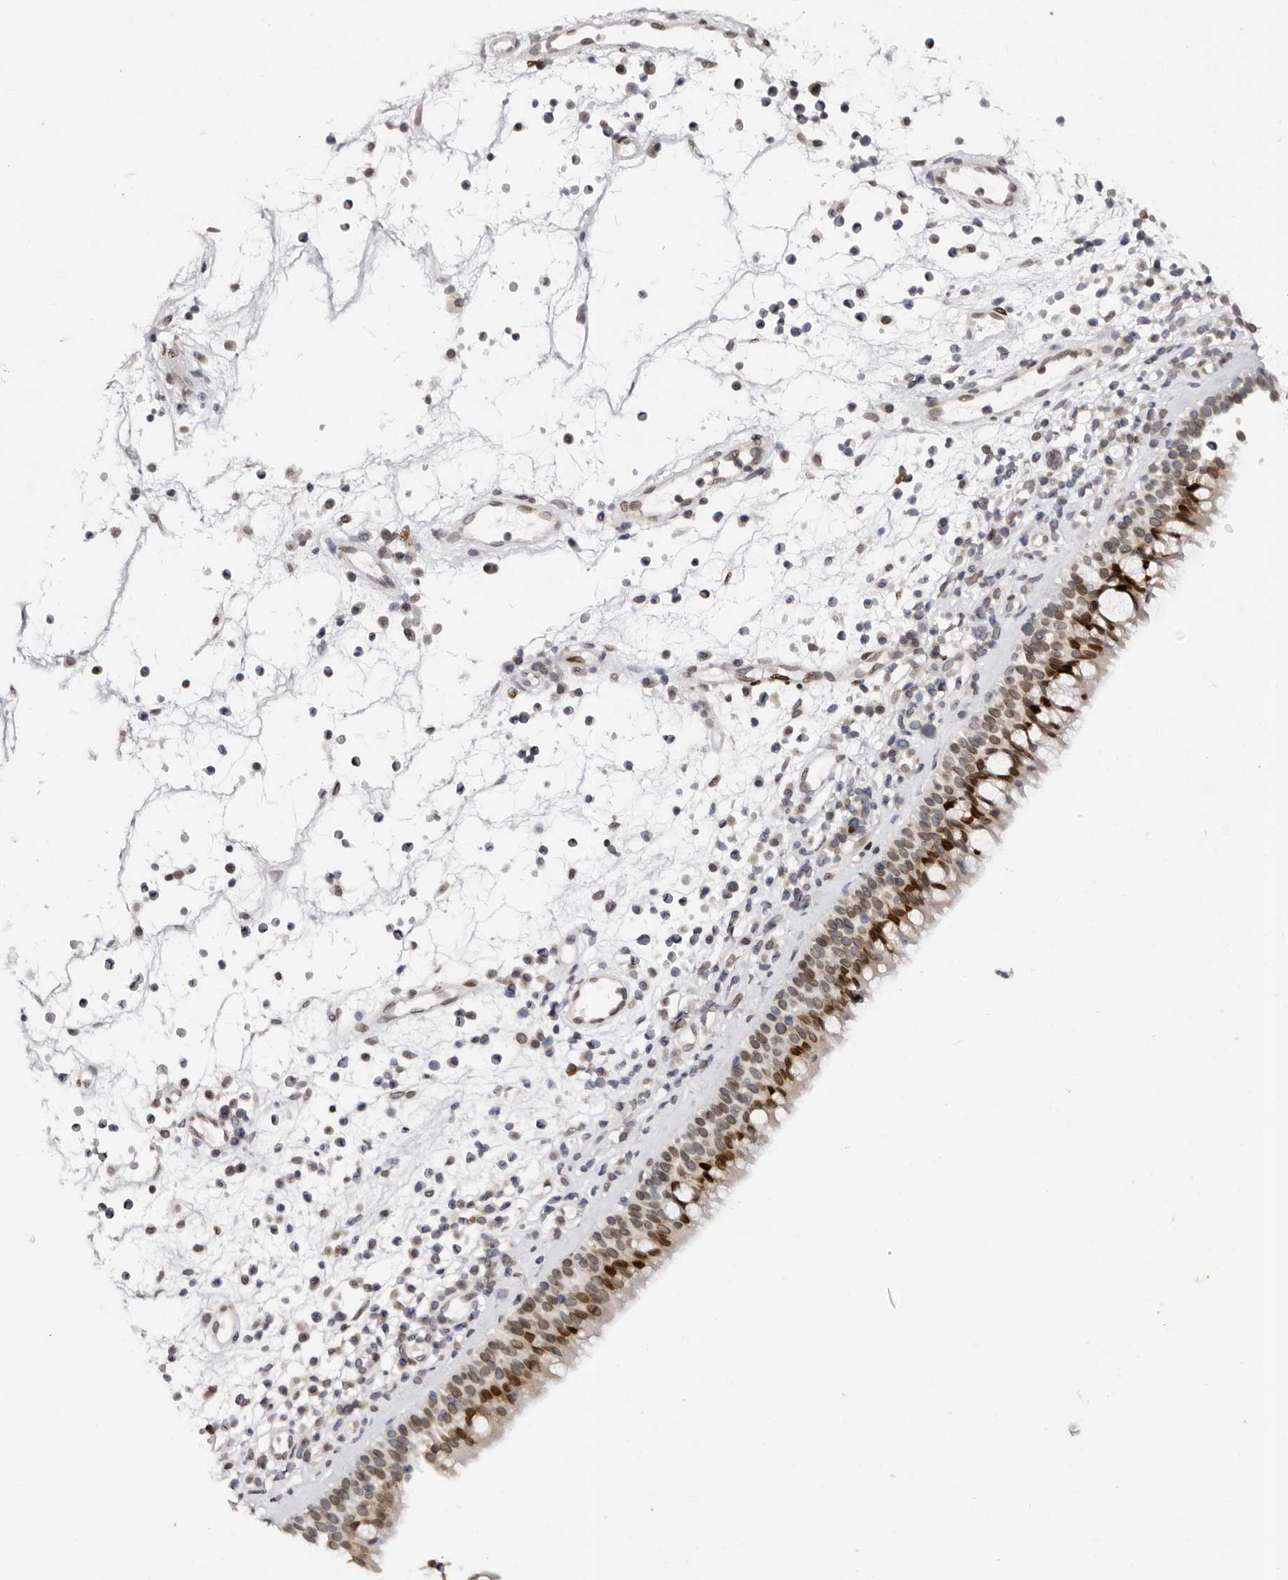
{"staining": {"intensity": "strong", "quantity": "25%-75%", "location": "cytoplasmic/membranous,nuclear"}, "tissue": "nasopharynx", "cell_type": "Respiratory epithelial cells", "image_type": "normal", "snomed": [{"axis": "morphology", "description": "Normal tissue, NOS"}, {"axis": "morphology", "description": "Inflammation, NOS"}, {"axis": "morphology", "description": "Malignant melanoma, Metastatic site"}, {"axis": "topography", "description": "Nasopharynx"}], "caption": "Nasopharynx stained with immunohistochemistry reveals strong cytoplasmic/membranous,nuclear expression in about 25%-75% of respiratory epithelial cells.", "gene": "NUP153", "patient": {"sex": "male", "age": 70}}